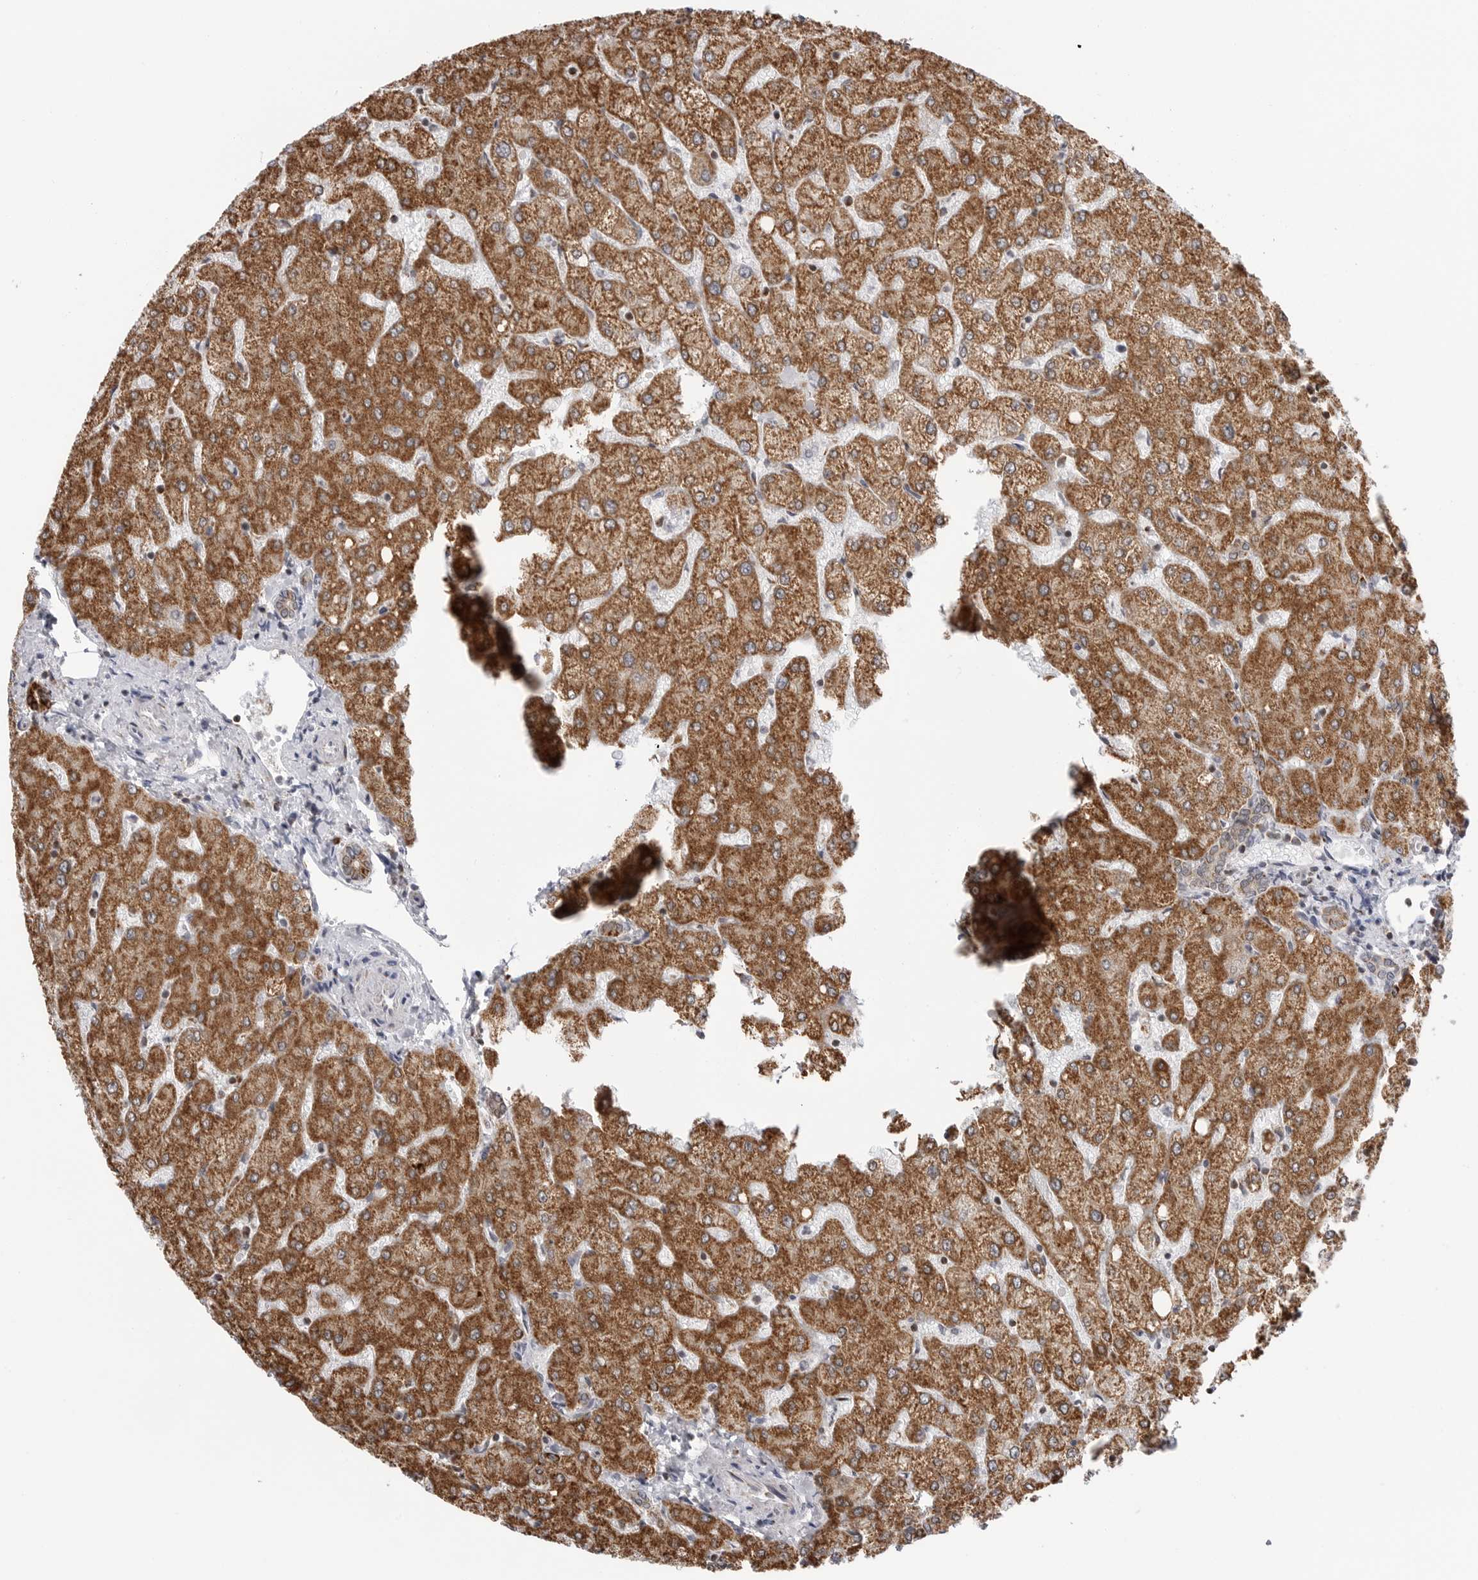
{"staining": {"intensity": "moderate", "quantity": ">75%", "location": "cytoplasmic/membranous"}, "tissue": "liver", "cell_type": "Cholangiocytes", "image_type": "normal", "snomed": [{"axis": "morphology", "description": "Normal tissue, NOS"}, {"axis": "topography", "description": "Liver"}], "caption": "Immunohistochemistry (IHC) histopathology image of unremarkable liver stained for a protein (brown), which shows medium levels of moderate cytoplasmic/membranous positivity in approximately >75% of cholangiocytes.", "gene": "COX5A", "patient": {"sex": "female", "age": 54}}